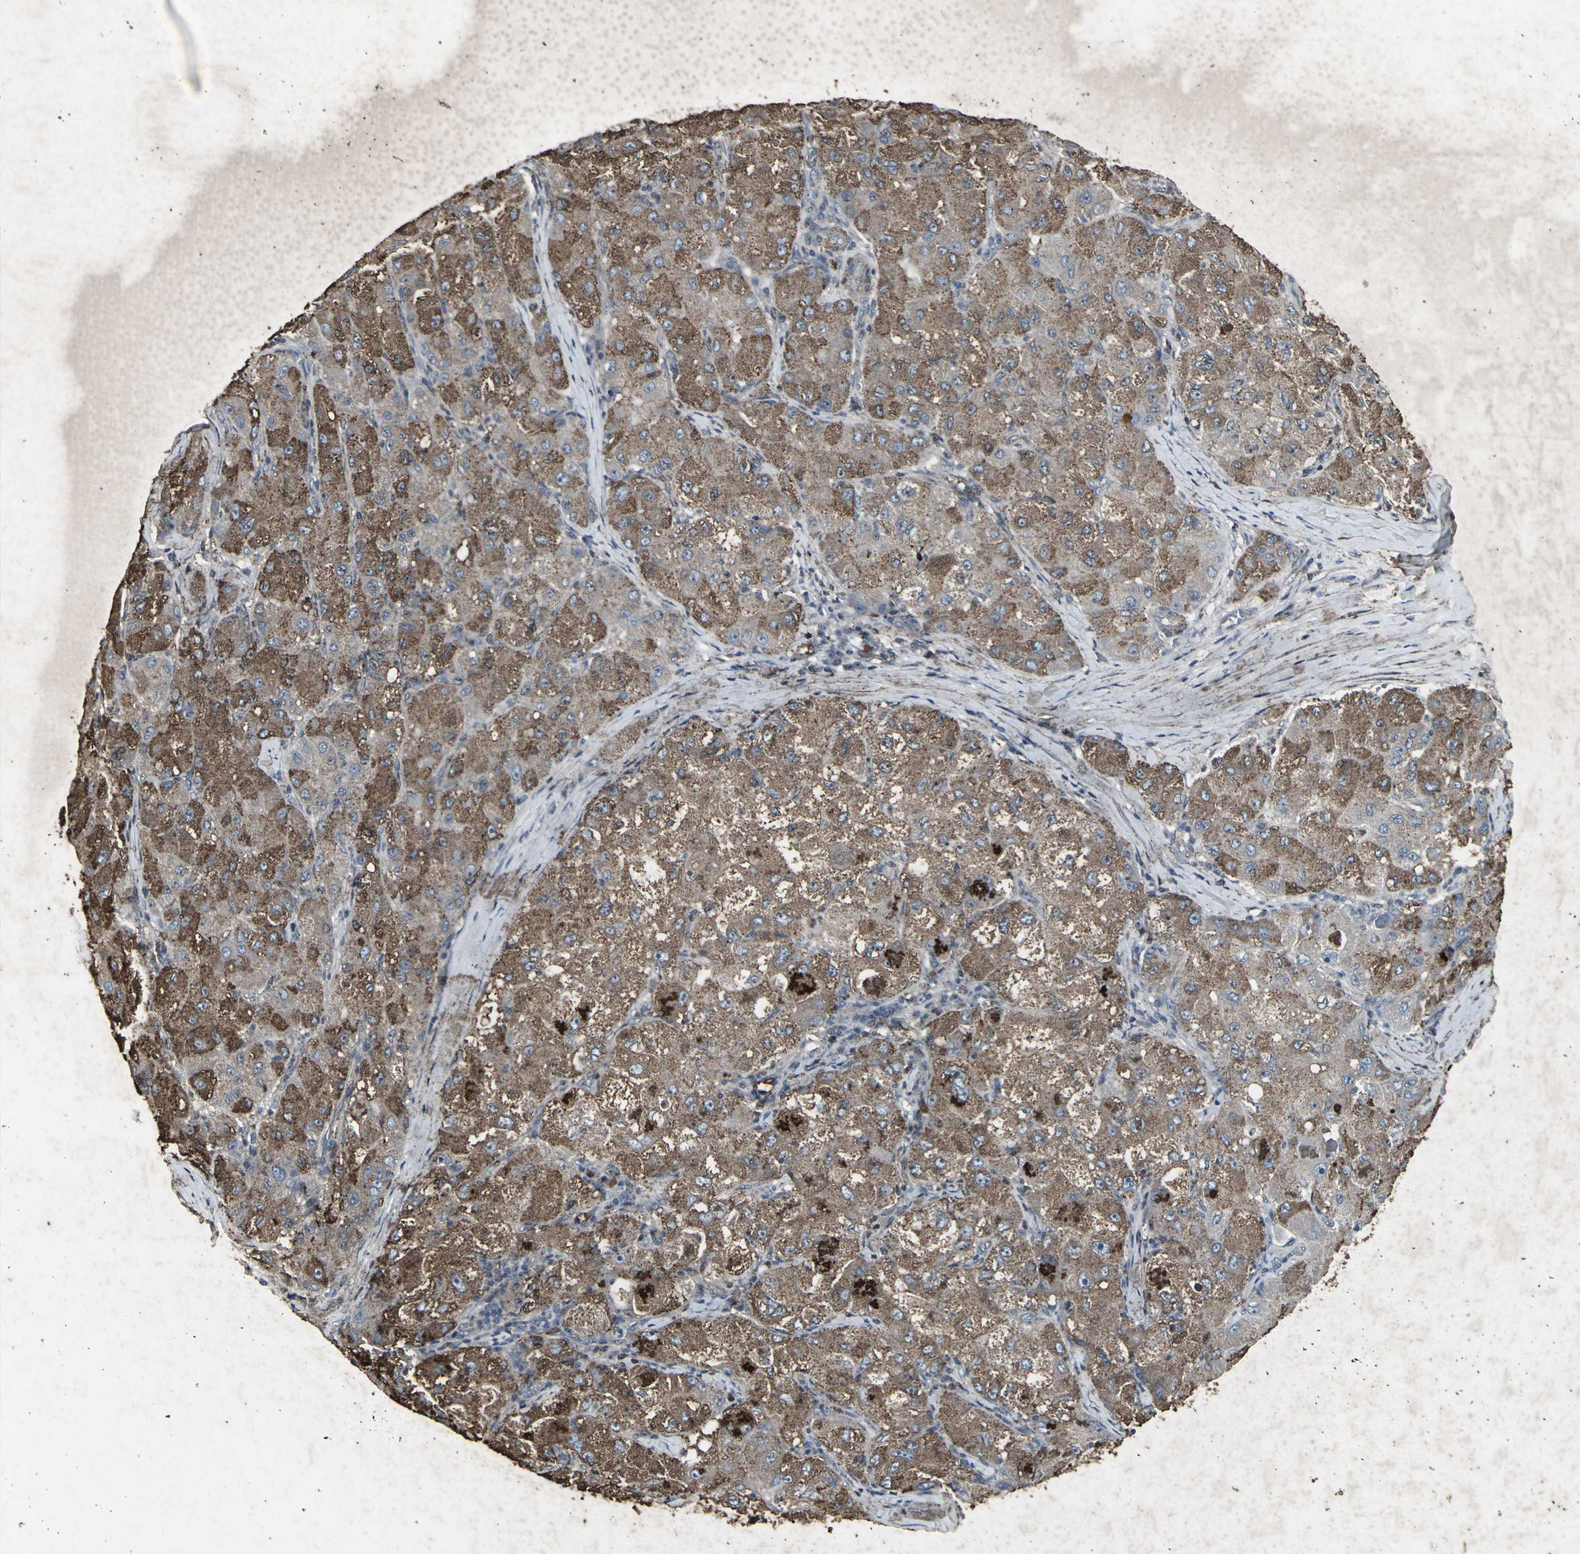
{"staining": {"intensity": "strong", "quantity": ">75%", "location": "cytoplasmic/membranous"}, "tissue": "liver cancer", "cell_type": "Tumor cells", "image_type": "cancer", "snomed": [{"axis": "morphology", "description": "Carcinoma, Hepatocellular, NOS"}, {"axis": "topography", "description": "Liver"}], "caption": "Liver hepatocellular carcinoma was stained to show a protein in brown. There is high levels of strong cytoplasmic/membranous expression in approximately >75% of tumor cells. (IHC, brightfield microscopy, high magnification).", "gene": "CCR9", "patient": {"sex": "male", "age": 80}}